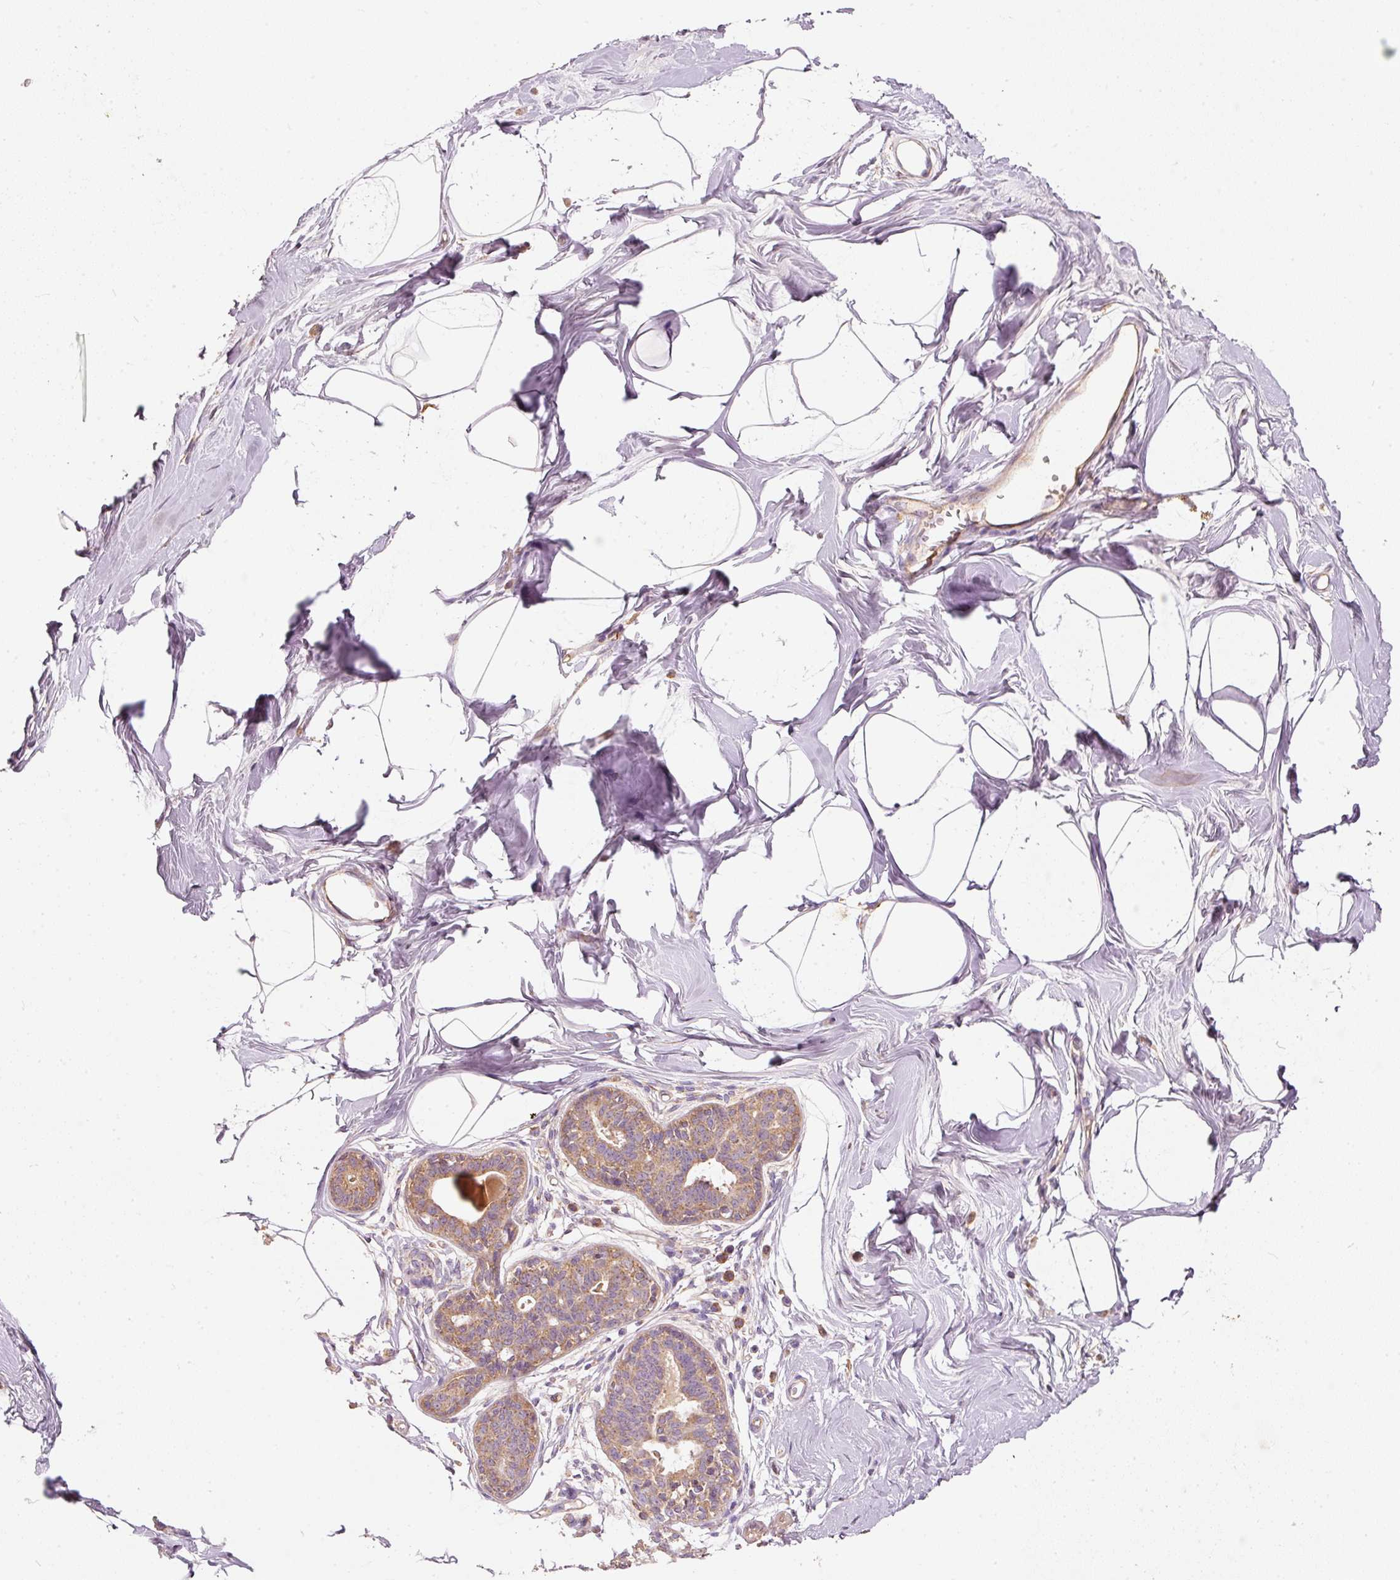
{"staining": {"intensity": "negative", "quantity": "none", "location": "none"}, "tissue": "breast", "cell_type": "Adipocytes", "image_type": "normal", "snomed": [{"axis": "morphology", "description": "Normal tissue, NOS"}, {"axis": "topography", "description": "Breast"}], "caption": "The immunohistochemistry (IHC) histopathology image has no significant expression in adipocytes of breast. Nuclei are stained in blue.", "gene": "PSENEN", "patient": {"sex": "female", "age": 45}}